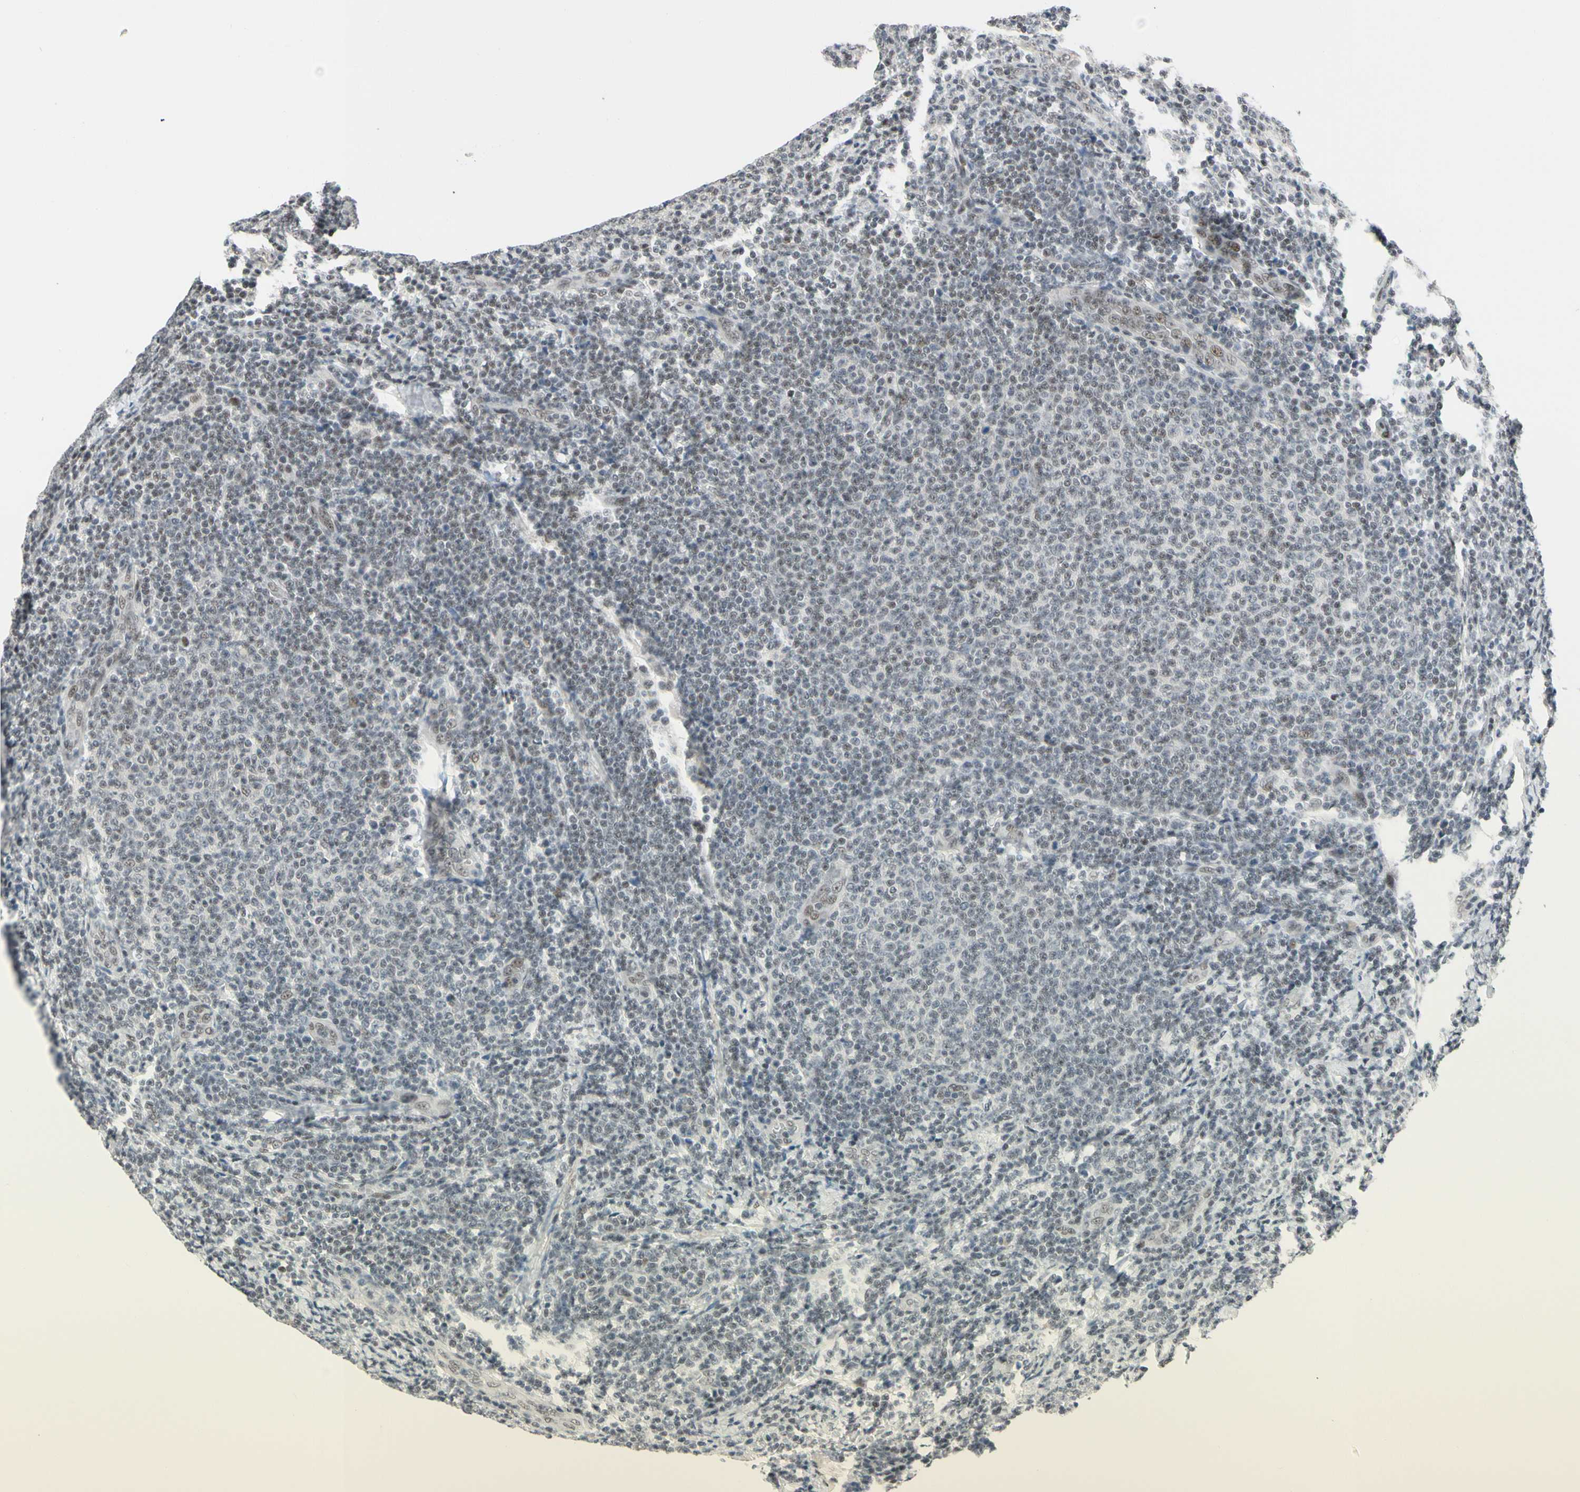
{"staining": {"intensity": "weak", "quantity": "<25%", "location": "nuclear"}, "tissue": "lymphoma", "cell_type": "Tumor cells", "image_type": "cancer", "snomed": [{"axis": "morphology", "description": "Malignant lymphoma, non-Hodgkin's type, Low grade"}, {"axis": "topography", "description": "Lymph node"}], "caption": "High magnification brightfield microscopy of lymphoma stained with DAB (3,3'-diaminobenzidine) (brown) and counterstained with hematoxylin (blue): tumor cells show no significant staining.", "gene": "TAF4", "patient": {"sex": "male", "age": 66}}